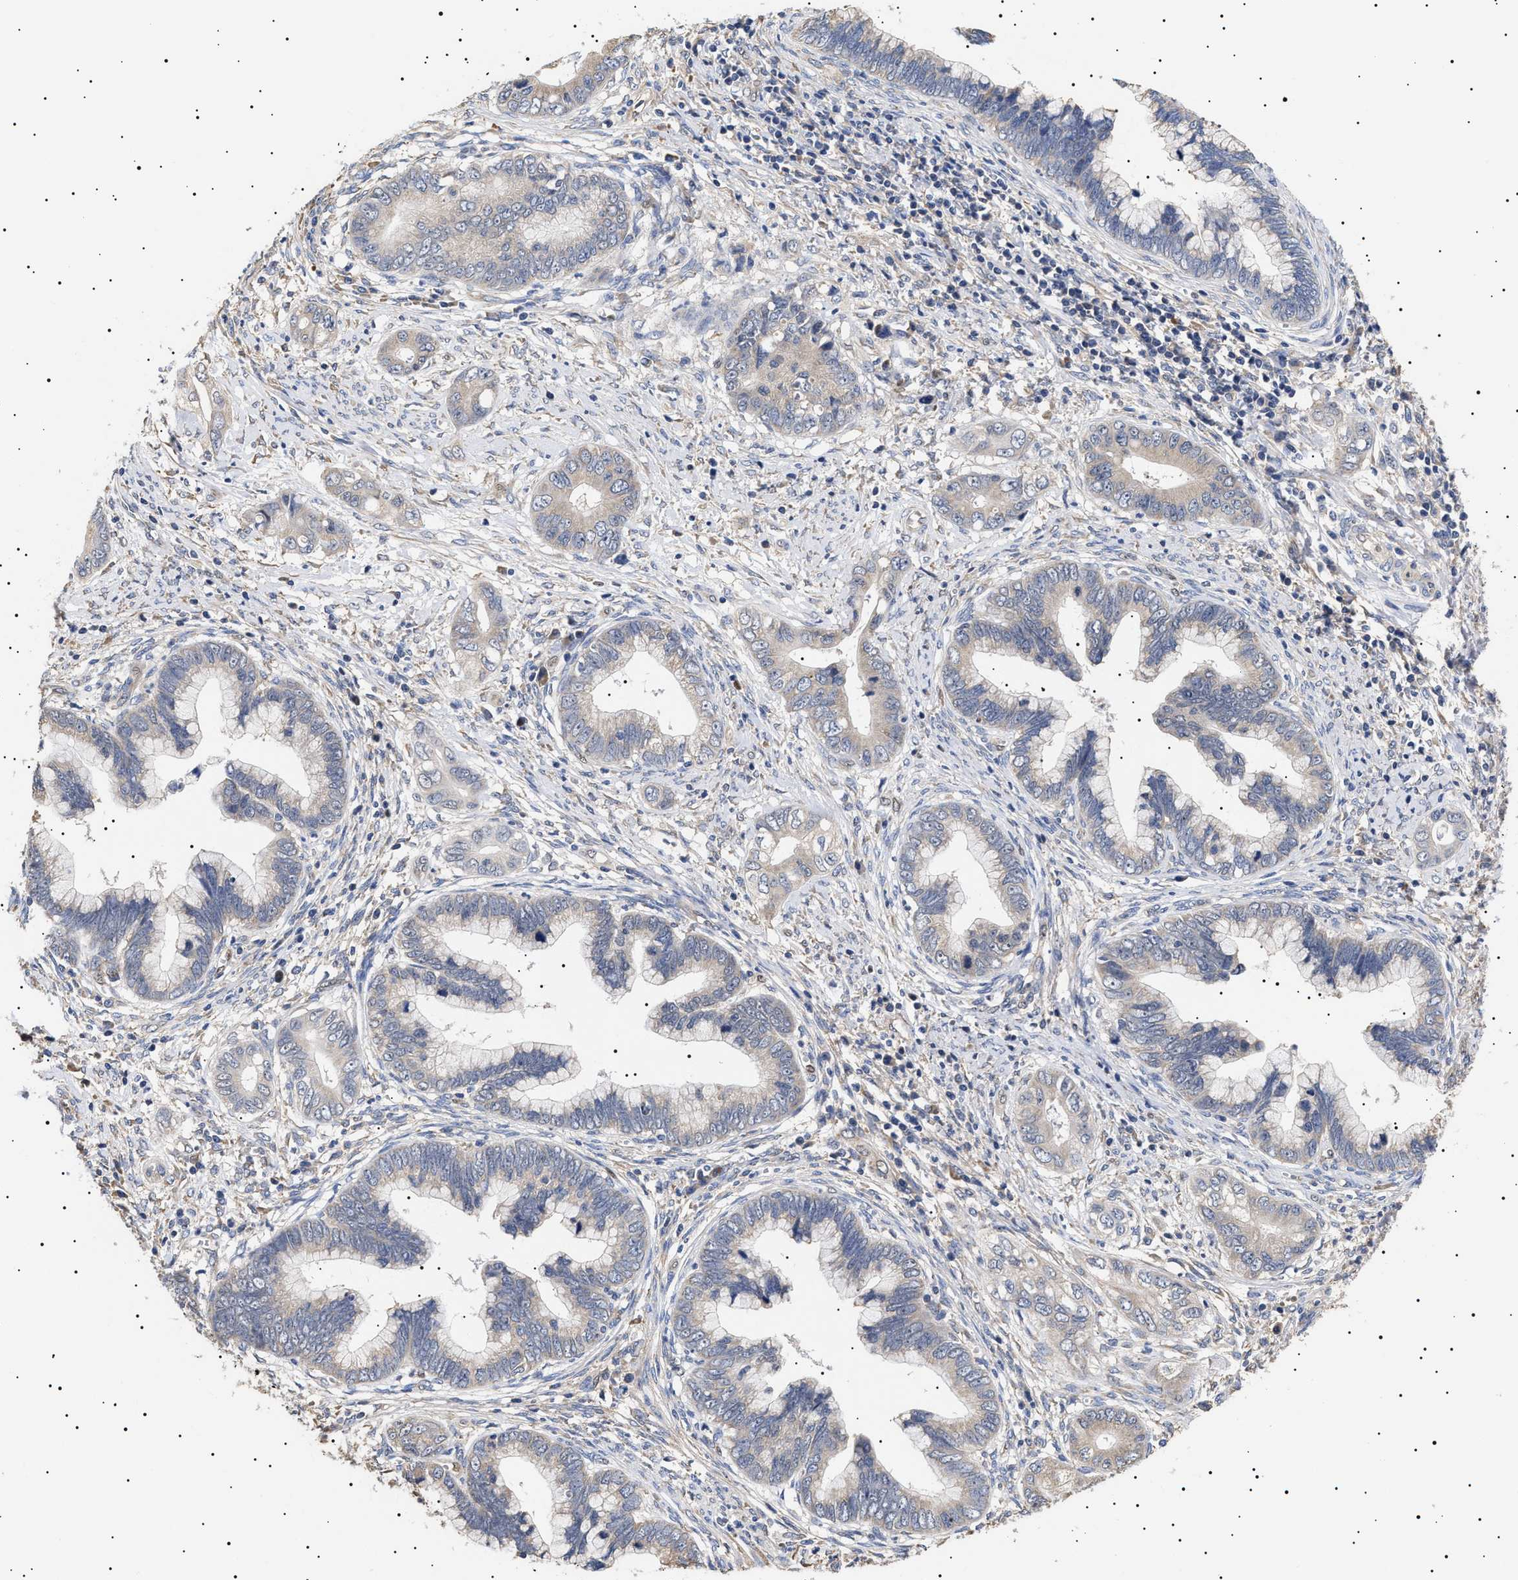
{"staining": {"intensity": "negative", "quantity": "none", "location": "none"}, "tissue": "cervical cancer", "cell_type": "Tumor cells", "image_type": "cancer", "snomed": [{"axis": "morphology", "description": "Adenocarcinoma, NOS"}, {"axis": "topography", "description": "Cervix"}], "caption": "The histopathology image exhibits no significant staining in tumor cells of cervical cancer. The staining was performed using DAB (3,3'-diaminobenzidine) to visualize the protein expression in brown, while the nuclei were stained in blue with hematoxylin (Magnification: 20x).", "gene": "KRBA1", "patient": {"sex": "female", "age": 44}}